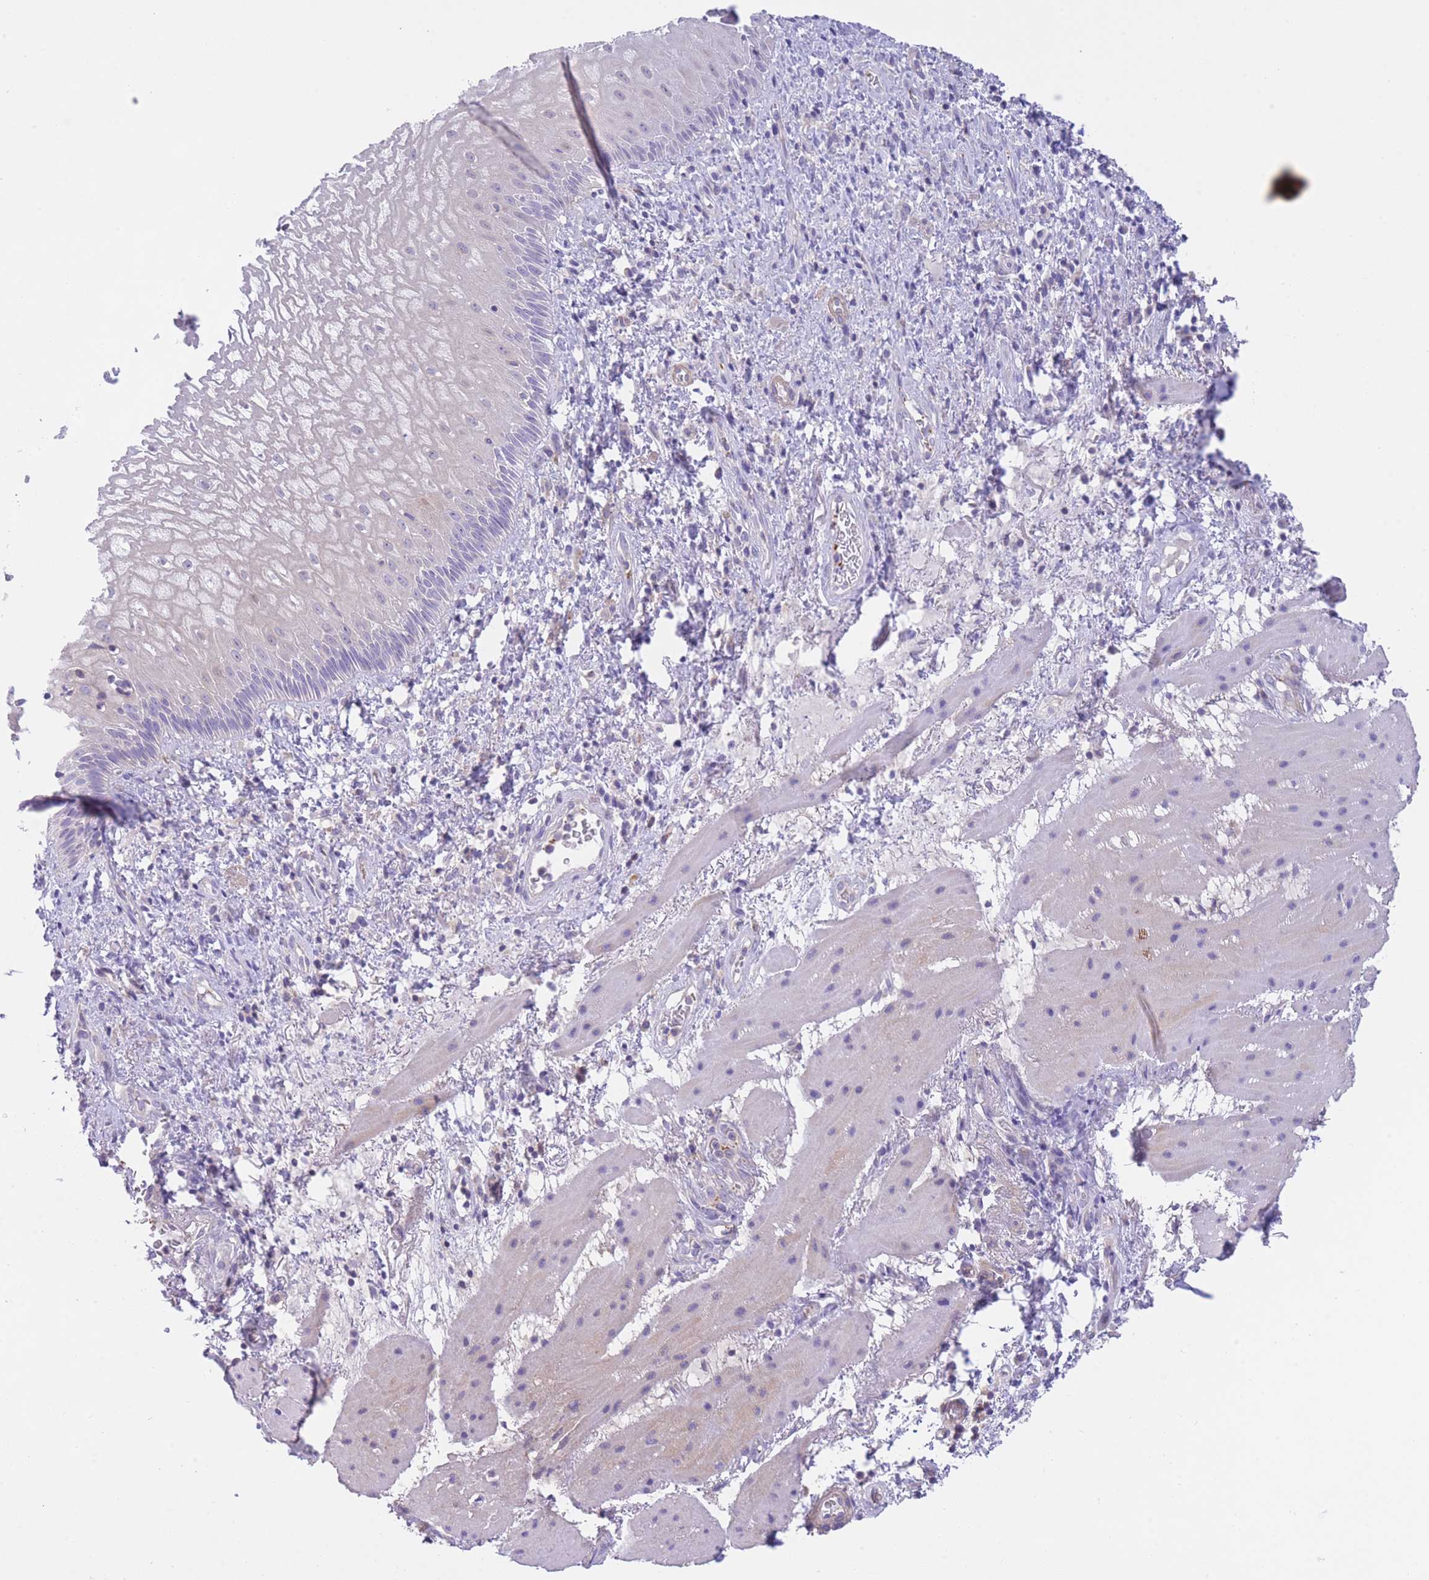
{"staining": {"intensity": "negative", "quantity": "none", "location": "none"}, "tissue": "esophagus", "cell_type": "Squamous epithelial cells", "image_type": "normal", "snomed": [{"axis": "morphology", "description": "Normal tissue, NOS"}, {"axis": "topography", "description": "Esophagus"}], "caption": "The micrograph reveals no significant positivity in squamous epithelial cells of esophagus.", "gene": "ENSG00000289258", "patient": {"sex": "female", "age": 75}}